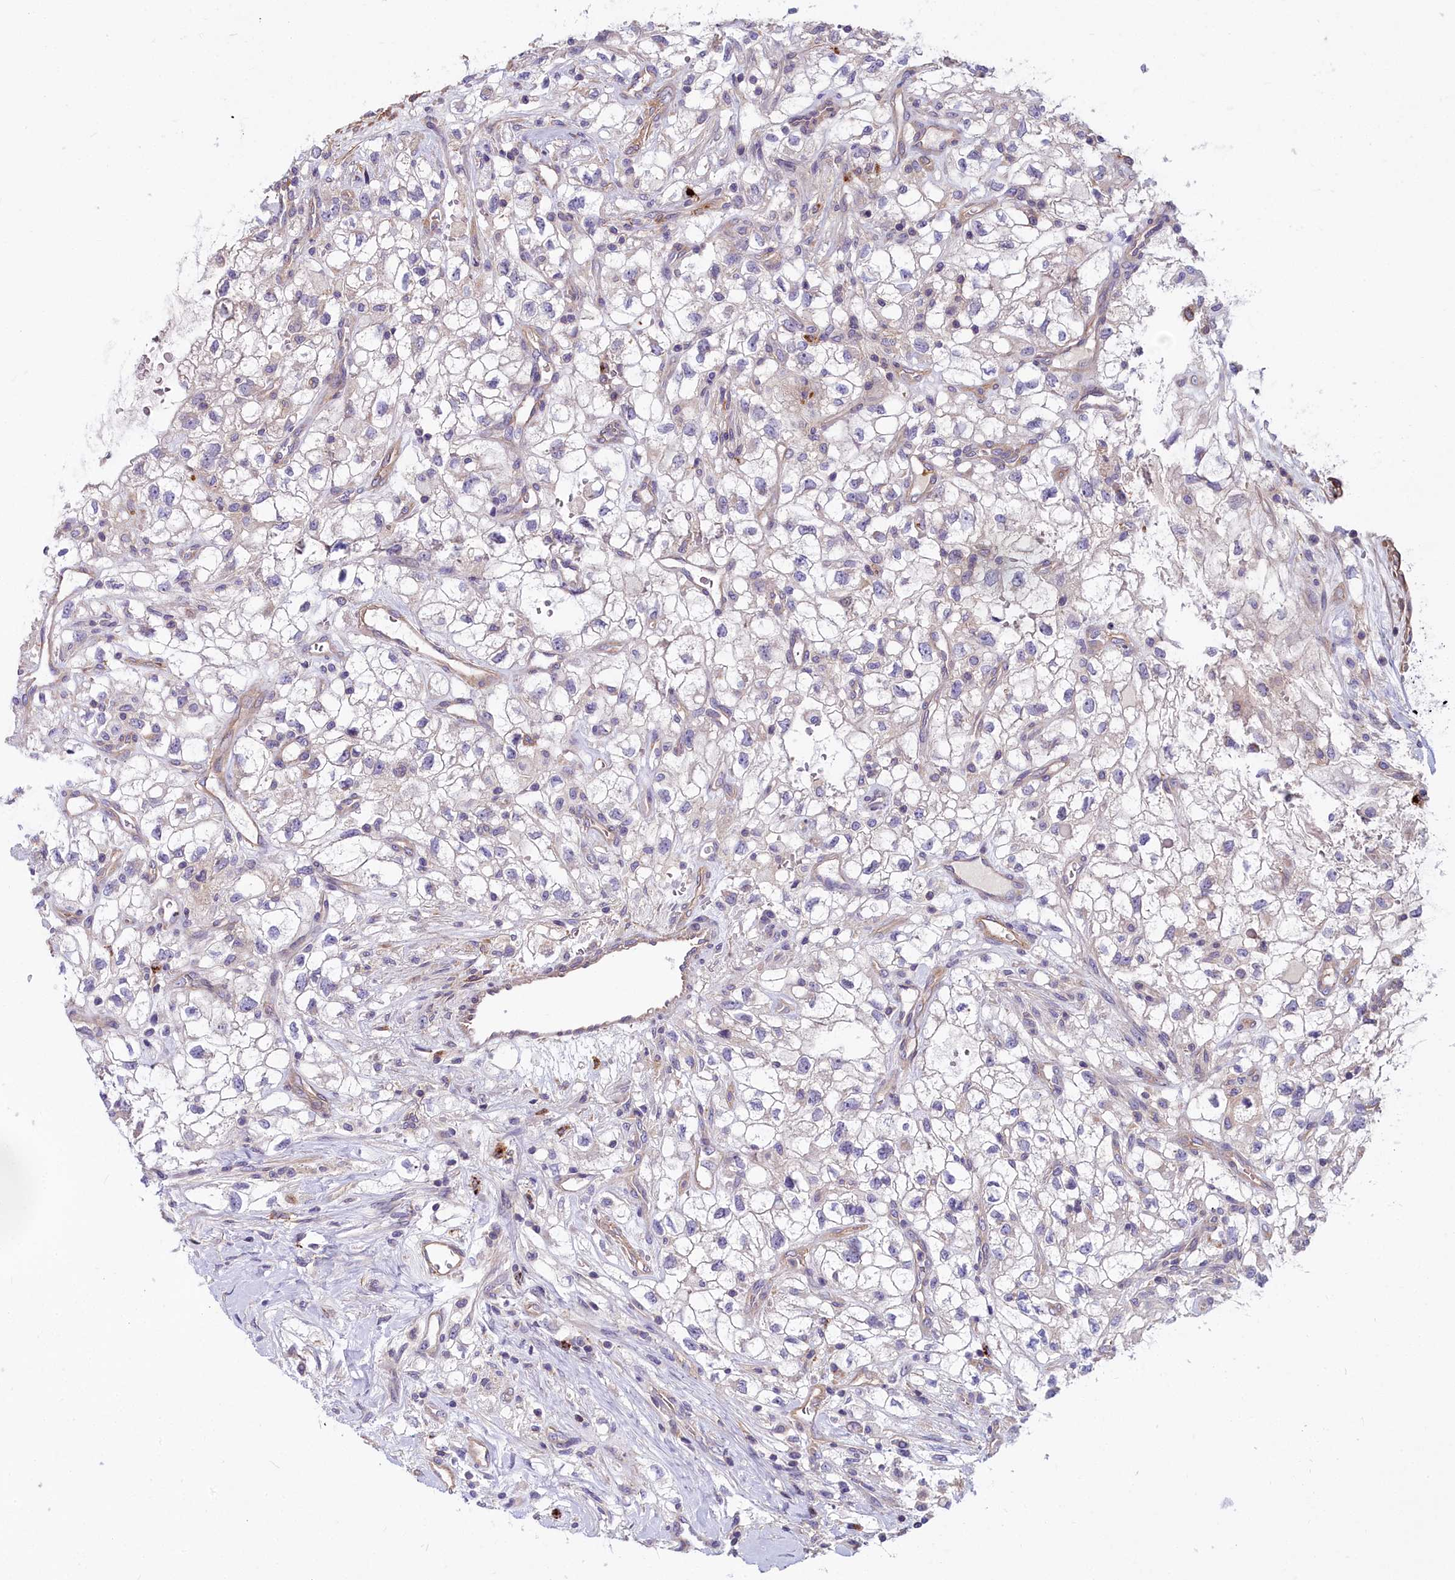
{"staining": {"intensity": "negative", "quantity": "none", "location": "none"}, "tissue": "renal cancer", "cell_type": "Tumor cells", "image_type": "cancer", "snomed": [{"axis": "morphology", "description": "Adenocarcinoma, NOS"}, {"axis": "topography", "description": "Kidney"}], "caption": "Tumor cells are negative for brown protein staining in renal cancer (adenocarcinoma).", "gene": "HLA-DOA", "patient": {"sex": "male", "age": 59}}